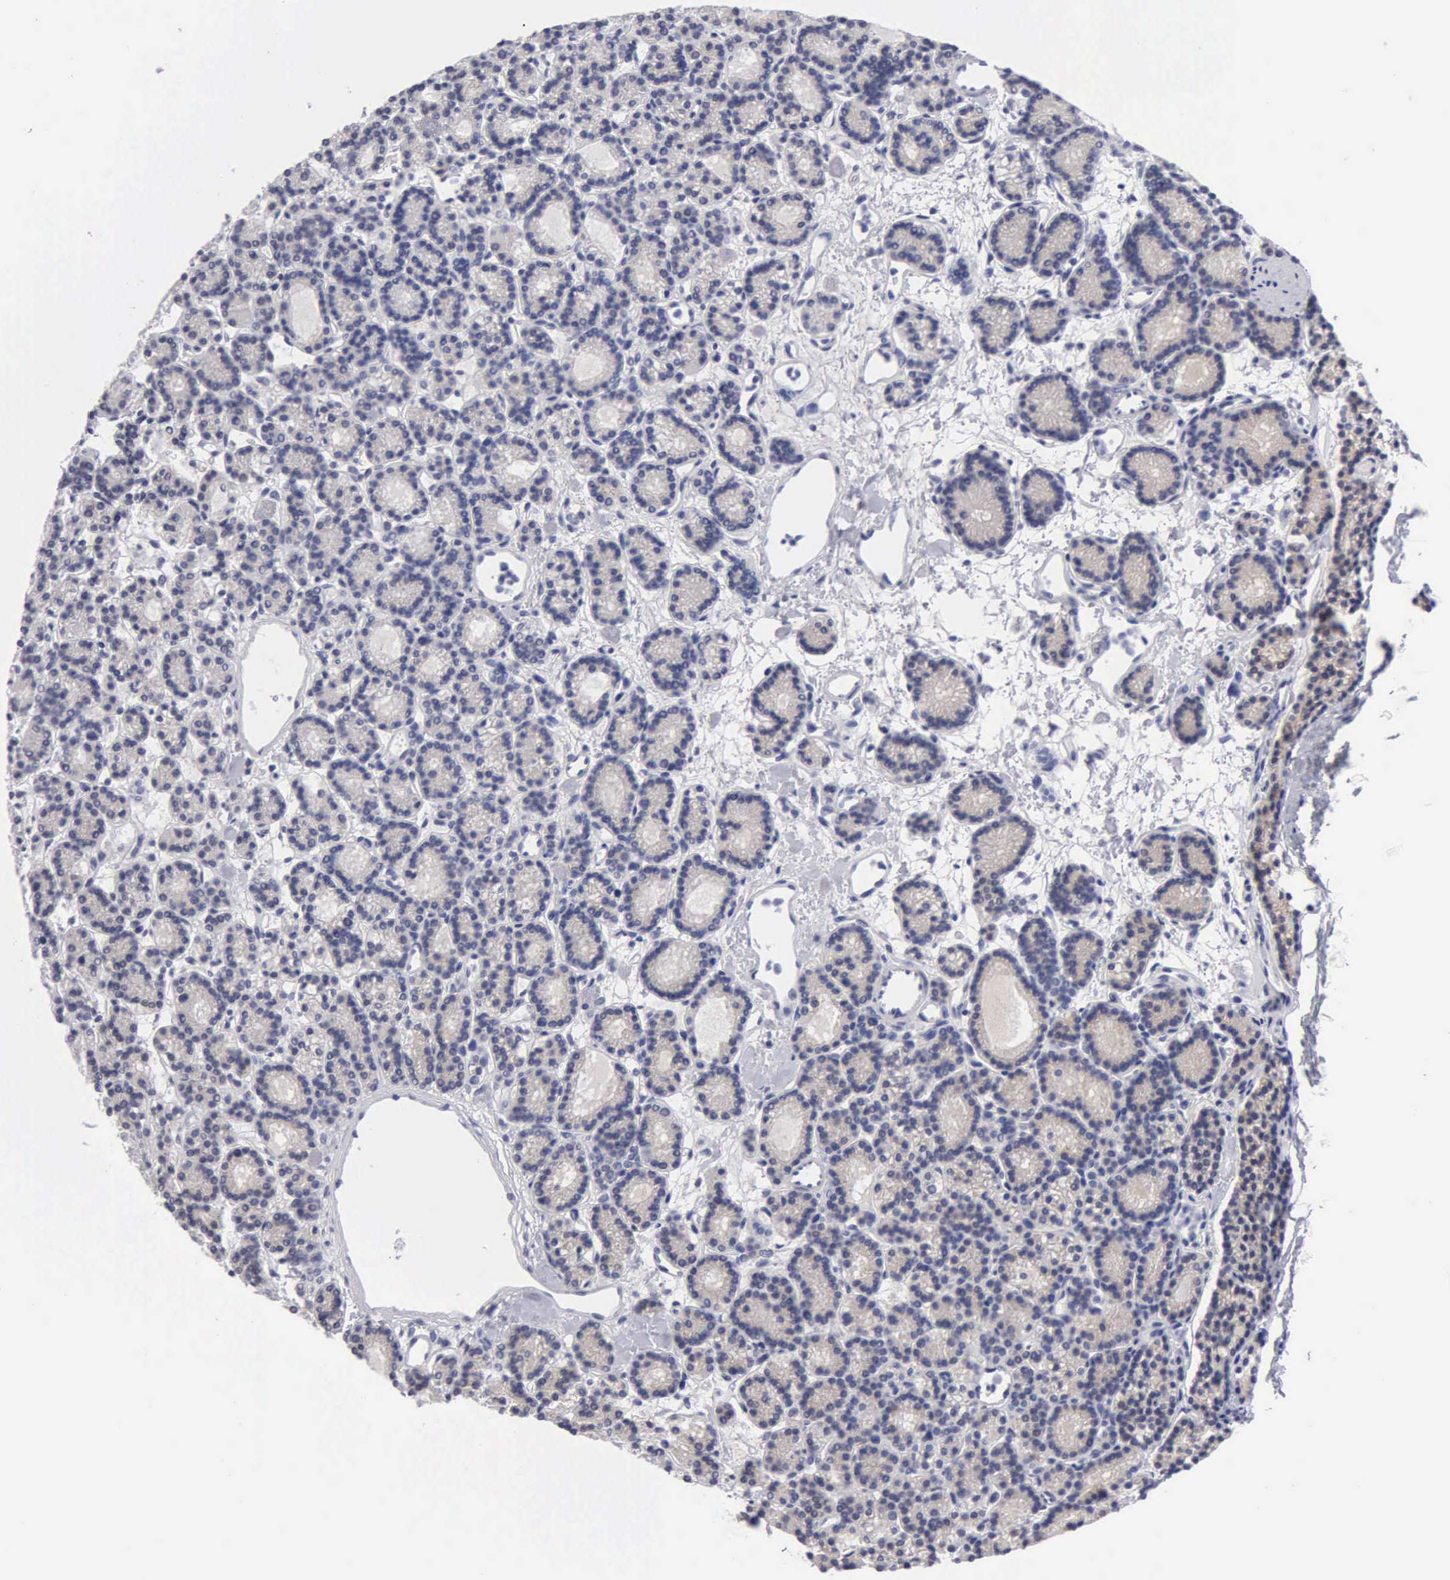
{"staining": {"intensity": "negative", "quantity": "none", "location": "none"}, "tissue": "parathyroid gland", "cell_type": "Glandular cells", "image_type": "normal", "snomed": [{"axis": "morphology", "description": "Normal tissue, NOS"}, {"axis": "topography", "description": "Parathyroid gland"}], "caption": "IHC of unremarkable parathyroid gland exhibits no positivity in glandular cells. (DAB IHC, high magnification).", "gene": "TXLNG", "patient": {"sex": "male", "age": 85}}